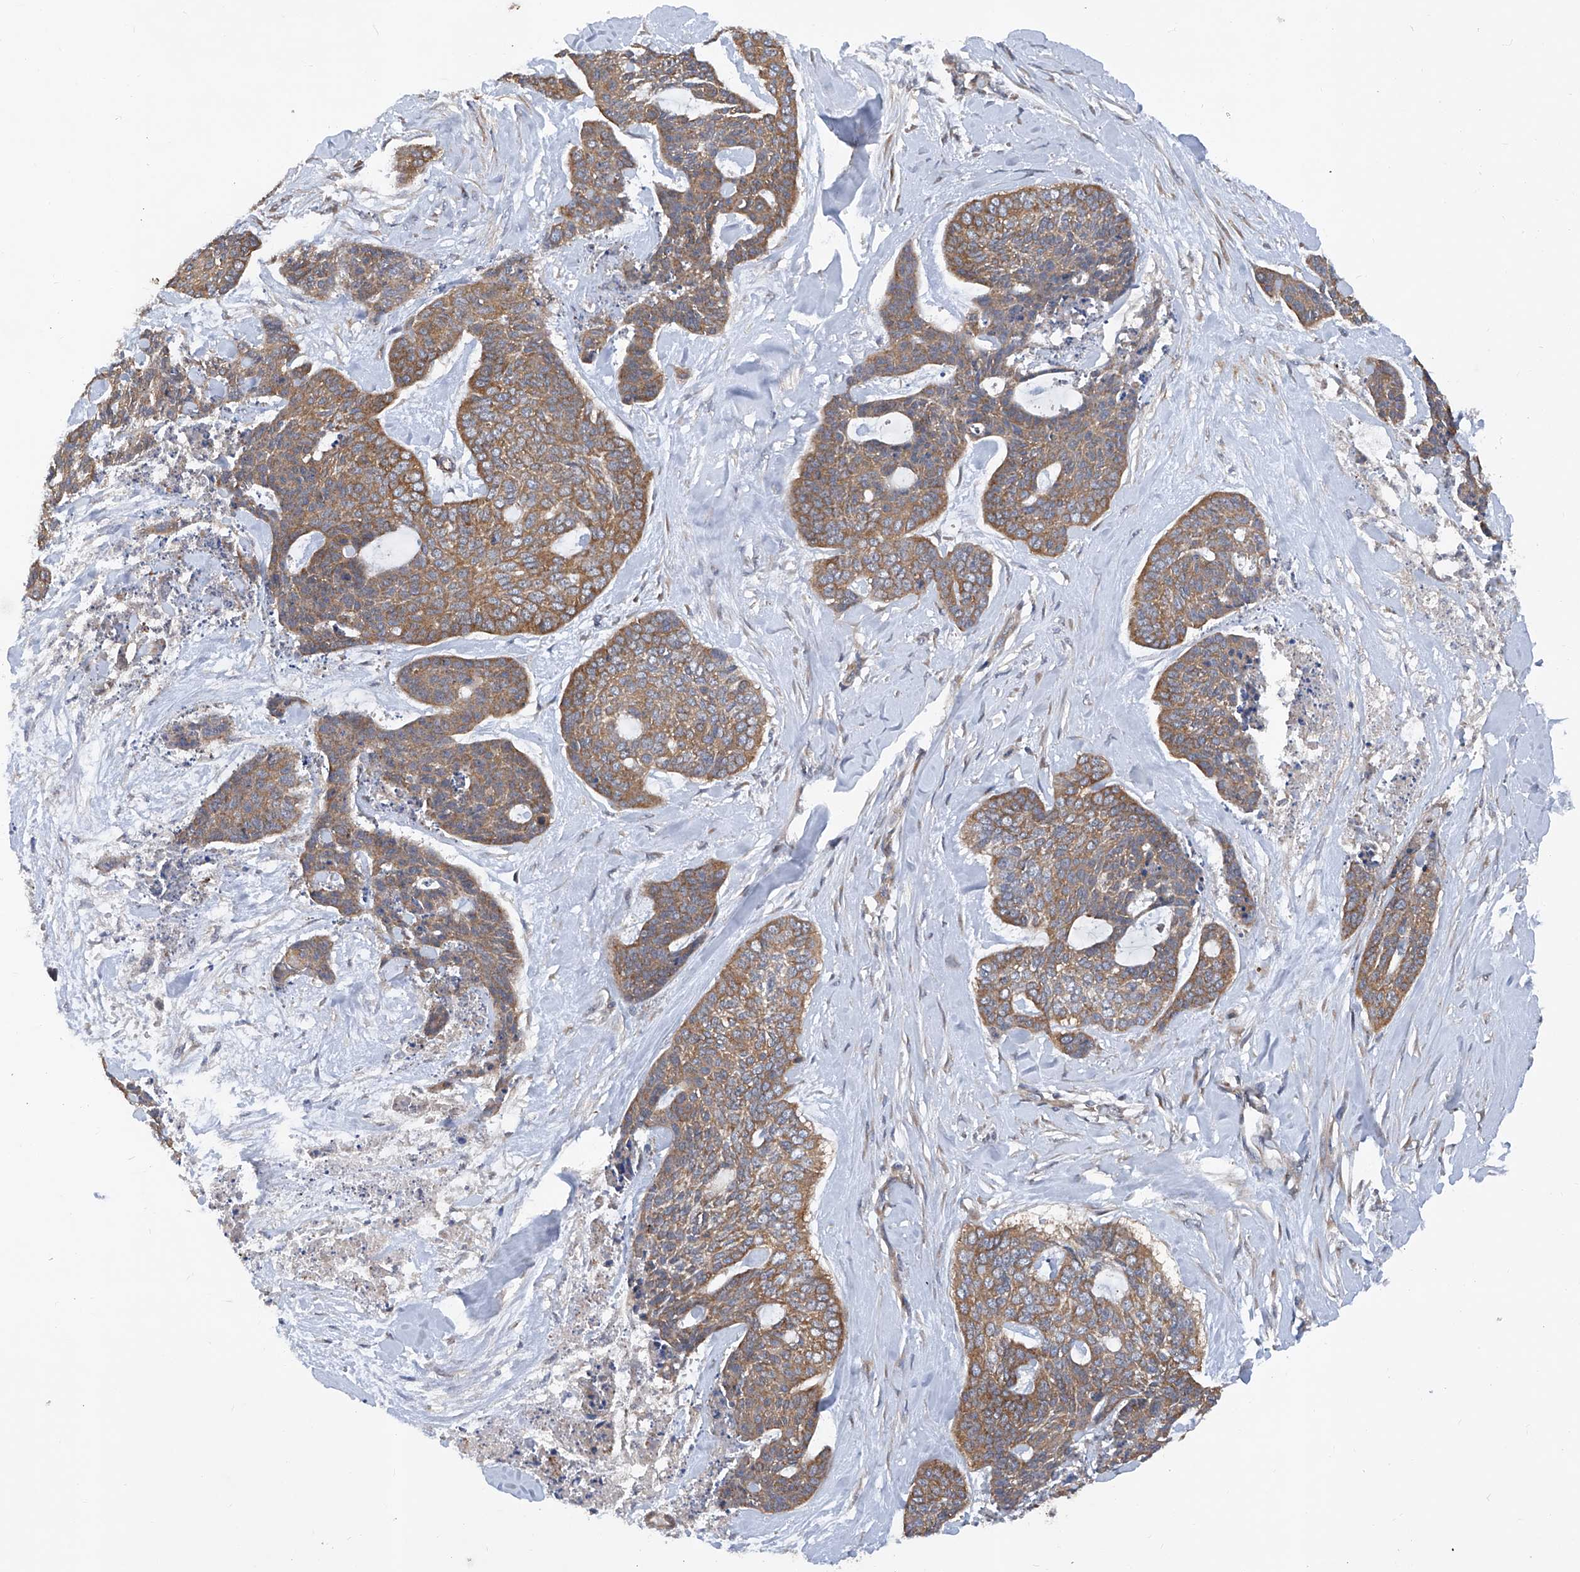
{"staining": {"intensity": "moderate", "quantity": ">75%", "location": "cytoplasmic/membranous"}, "tissue": "skin cancer", "cell_type": "Tumor cells", "image_type": "cancer", "snomed": [{"axis": "morphology", "description": "Basal cell carcinoma"}, {"axis": "topography", "description": "Skin"}], "caption": "IHC of skin cancer reveals medium levels of moderate cytoplasmic/membranous expression in about >75% of tumor cells. (DAB (3,3'-diaminobenzidine) IHC with brightfield microscopy, high magnification).", "gene": "SMAP1", "patient": {"sex": "female", "age": 64}}